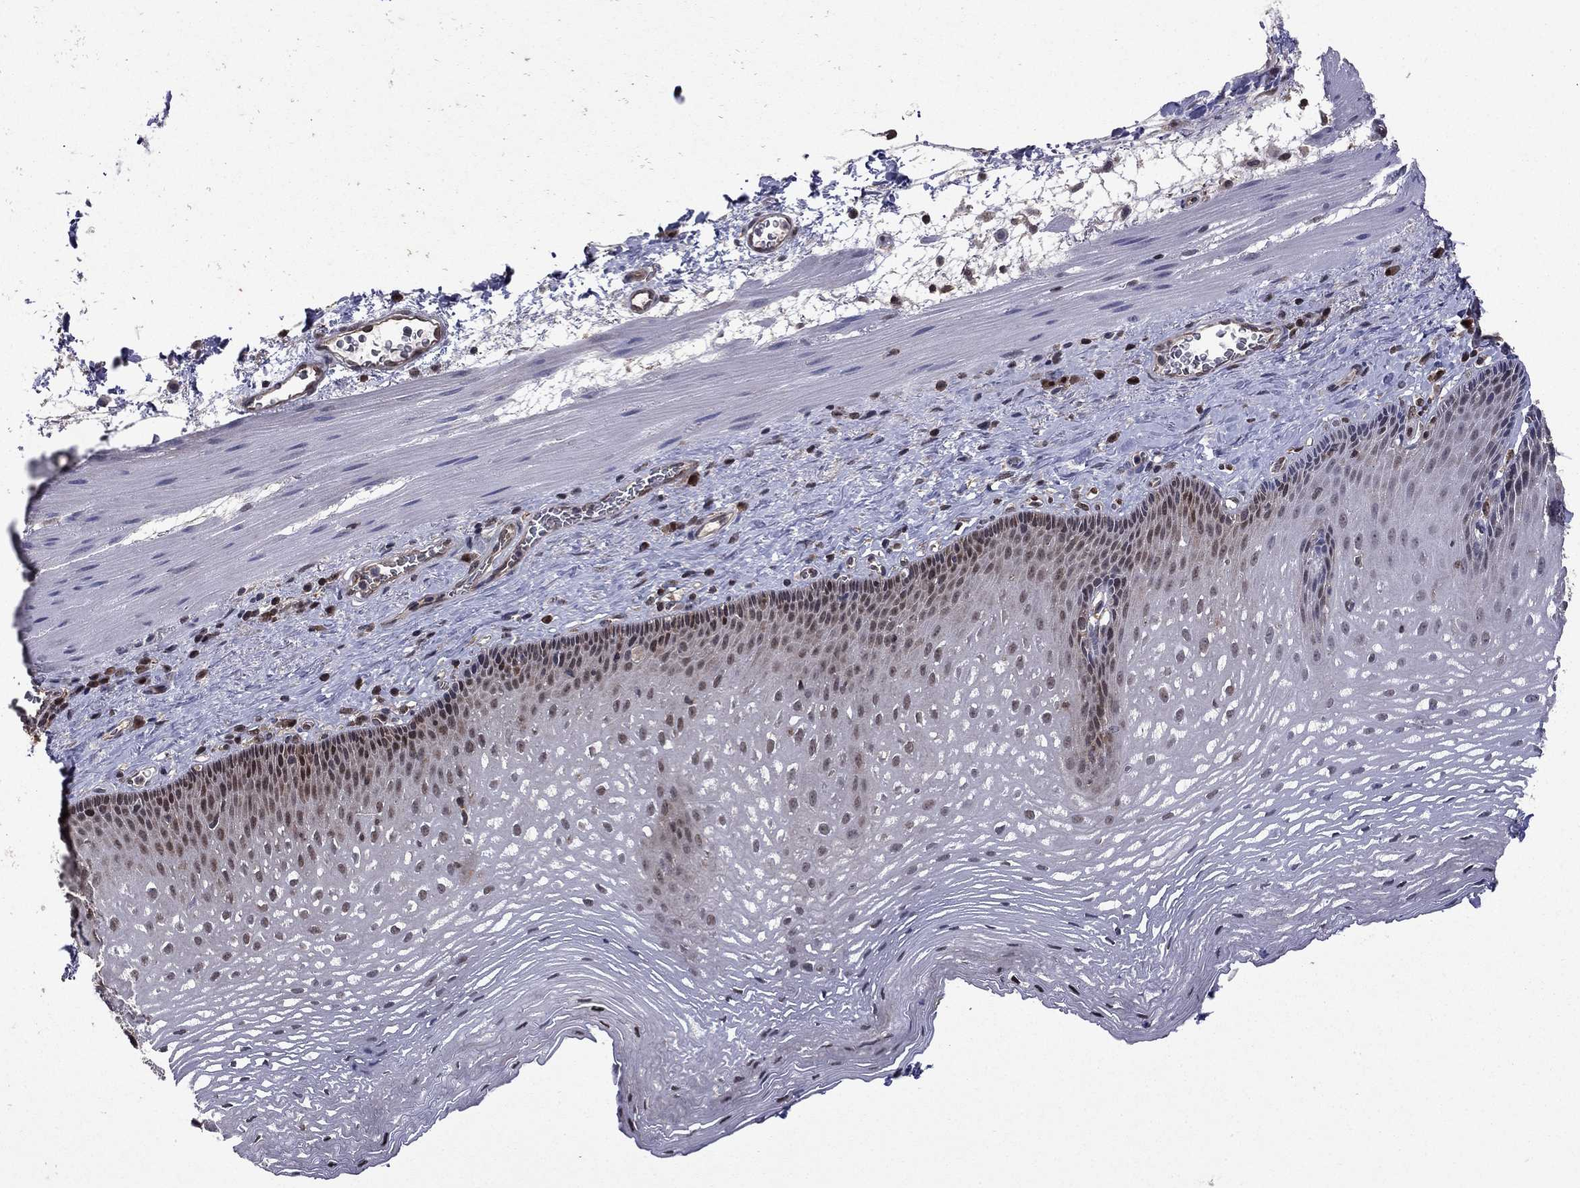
{"staining": {"intensity": "moderate", "quantity": "25%-75%", "location": "nuclear"}, "tissue": "esophagus", "cell_type": "Squamous epithelial cells", "image_type": "normal", "snomed": [{"axis": "morphology", "description": "Normal tissue, NOS"}, {"axis": "topography", "description": "Esophagus"}], "caption": "Immunohistochemistry (IHC) histopathology image of normal human esophagus stained for a protein (brown), which demonstrates medium levels of moderate nuclear expression in approximately 25%-75% of squamous epithelial cells.", "gene": "APPBP2", "patient": {"sex": "male", "age": 76}}